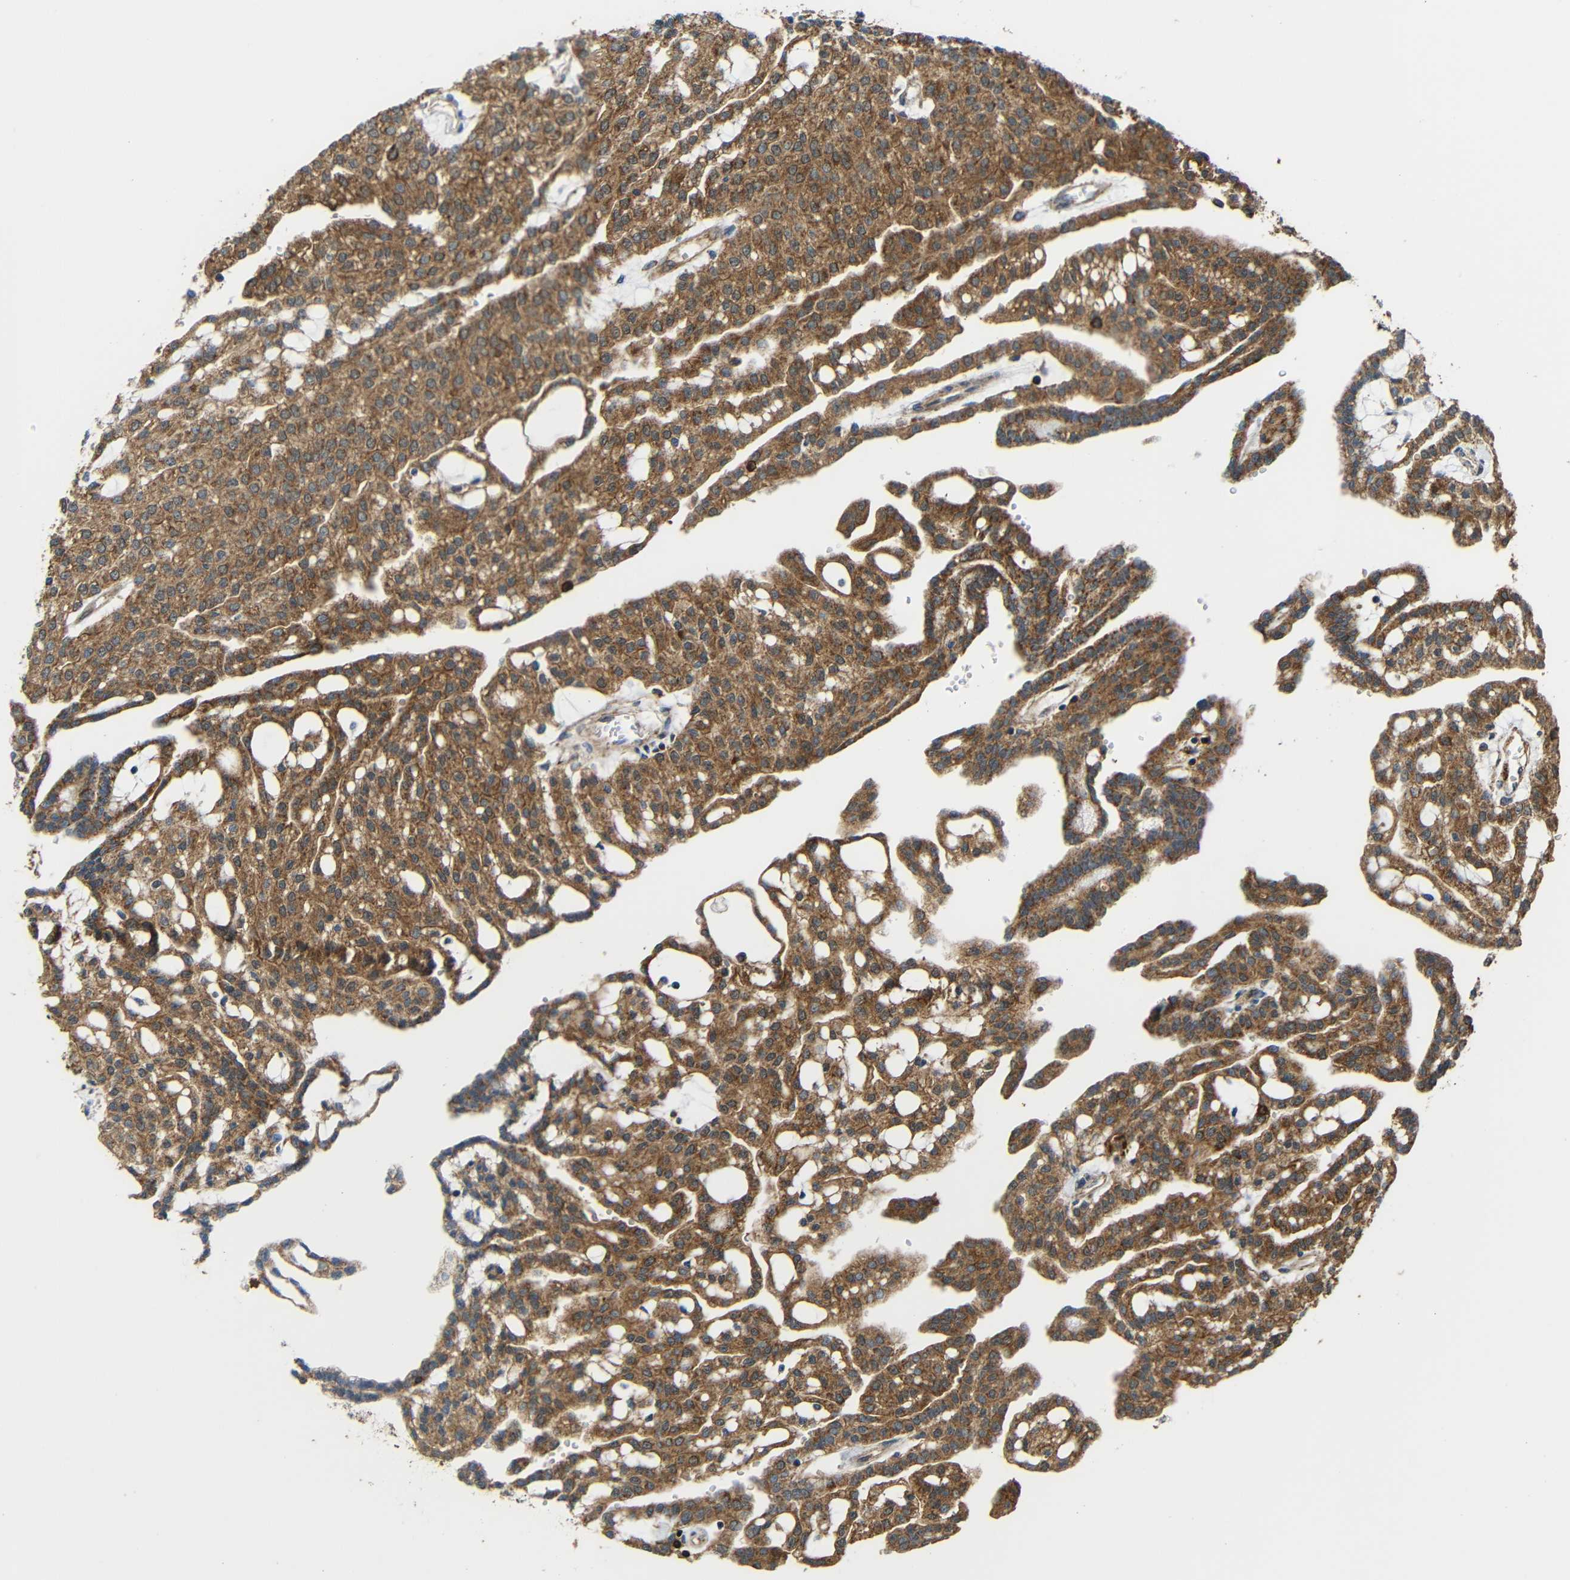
{"staining": {"intensity": "moderate", "quantity": ">75%", "location": "cytoplasmic/membranous"}, "tissue": "renal cancer", "cell_type": "Tumor cells", "image_type": "cancer", "snomed": [{"axis": "morphology", "description": "Adenocarcinoma, NOS"}, {"axis": "topography", "description": "Kidney"}], "caption": "Protein analysis of renal cancer (adenocarcinoma) tissue shows moderate cytoplasmic/membranous staining in approximately >75% of tumor cells.", "gene": "C1GALT1", "patient": {"sex": "male", "age": 63}}